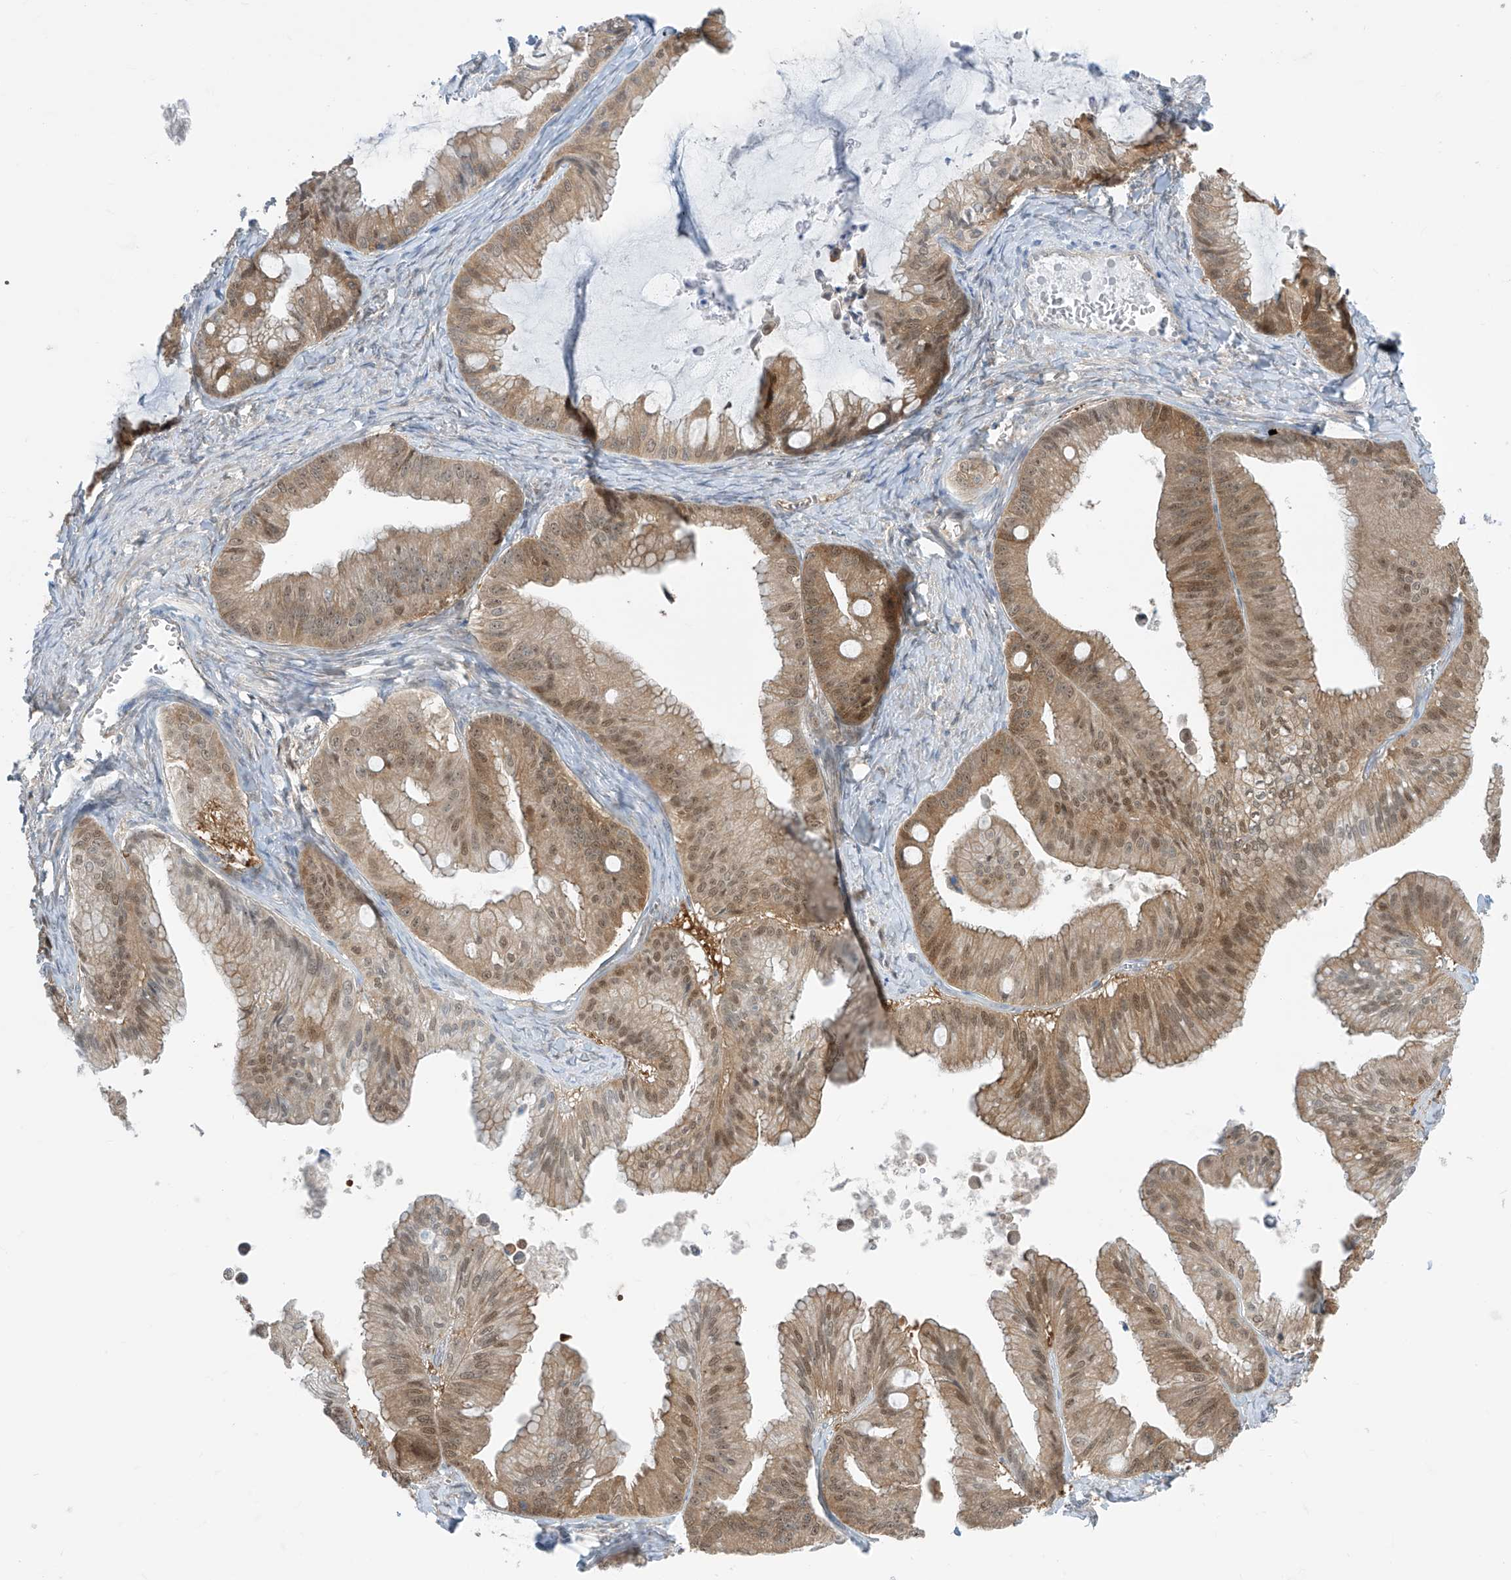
{"staining": {"intensity": "moderate", "quantity": ">75%", "location": "cytoplasmic/membranous,nuclear"}, "tissue": "ovarian cancer", "cell_type": "Tumor cells", "image_type": "cancer", "snomed": [{"axis": "morphology", "description": "Cystadenocarcinoma, mucinous, NOS"}, {"axis": "topography", "description": "Ovary"}], "caption": "An image of ovarian mucinous cystadenocarcinoma stained for a protein shows moderate cytoplasmic/membranous and nuclear brown staining in tumor cells. (IHC, brightfield microscopy, high magnification).", "gene": "TTC38", "patient": {"sex": "female", "age": 71}}